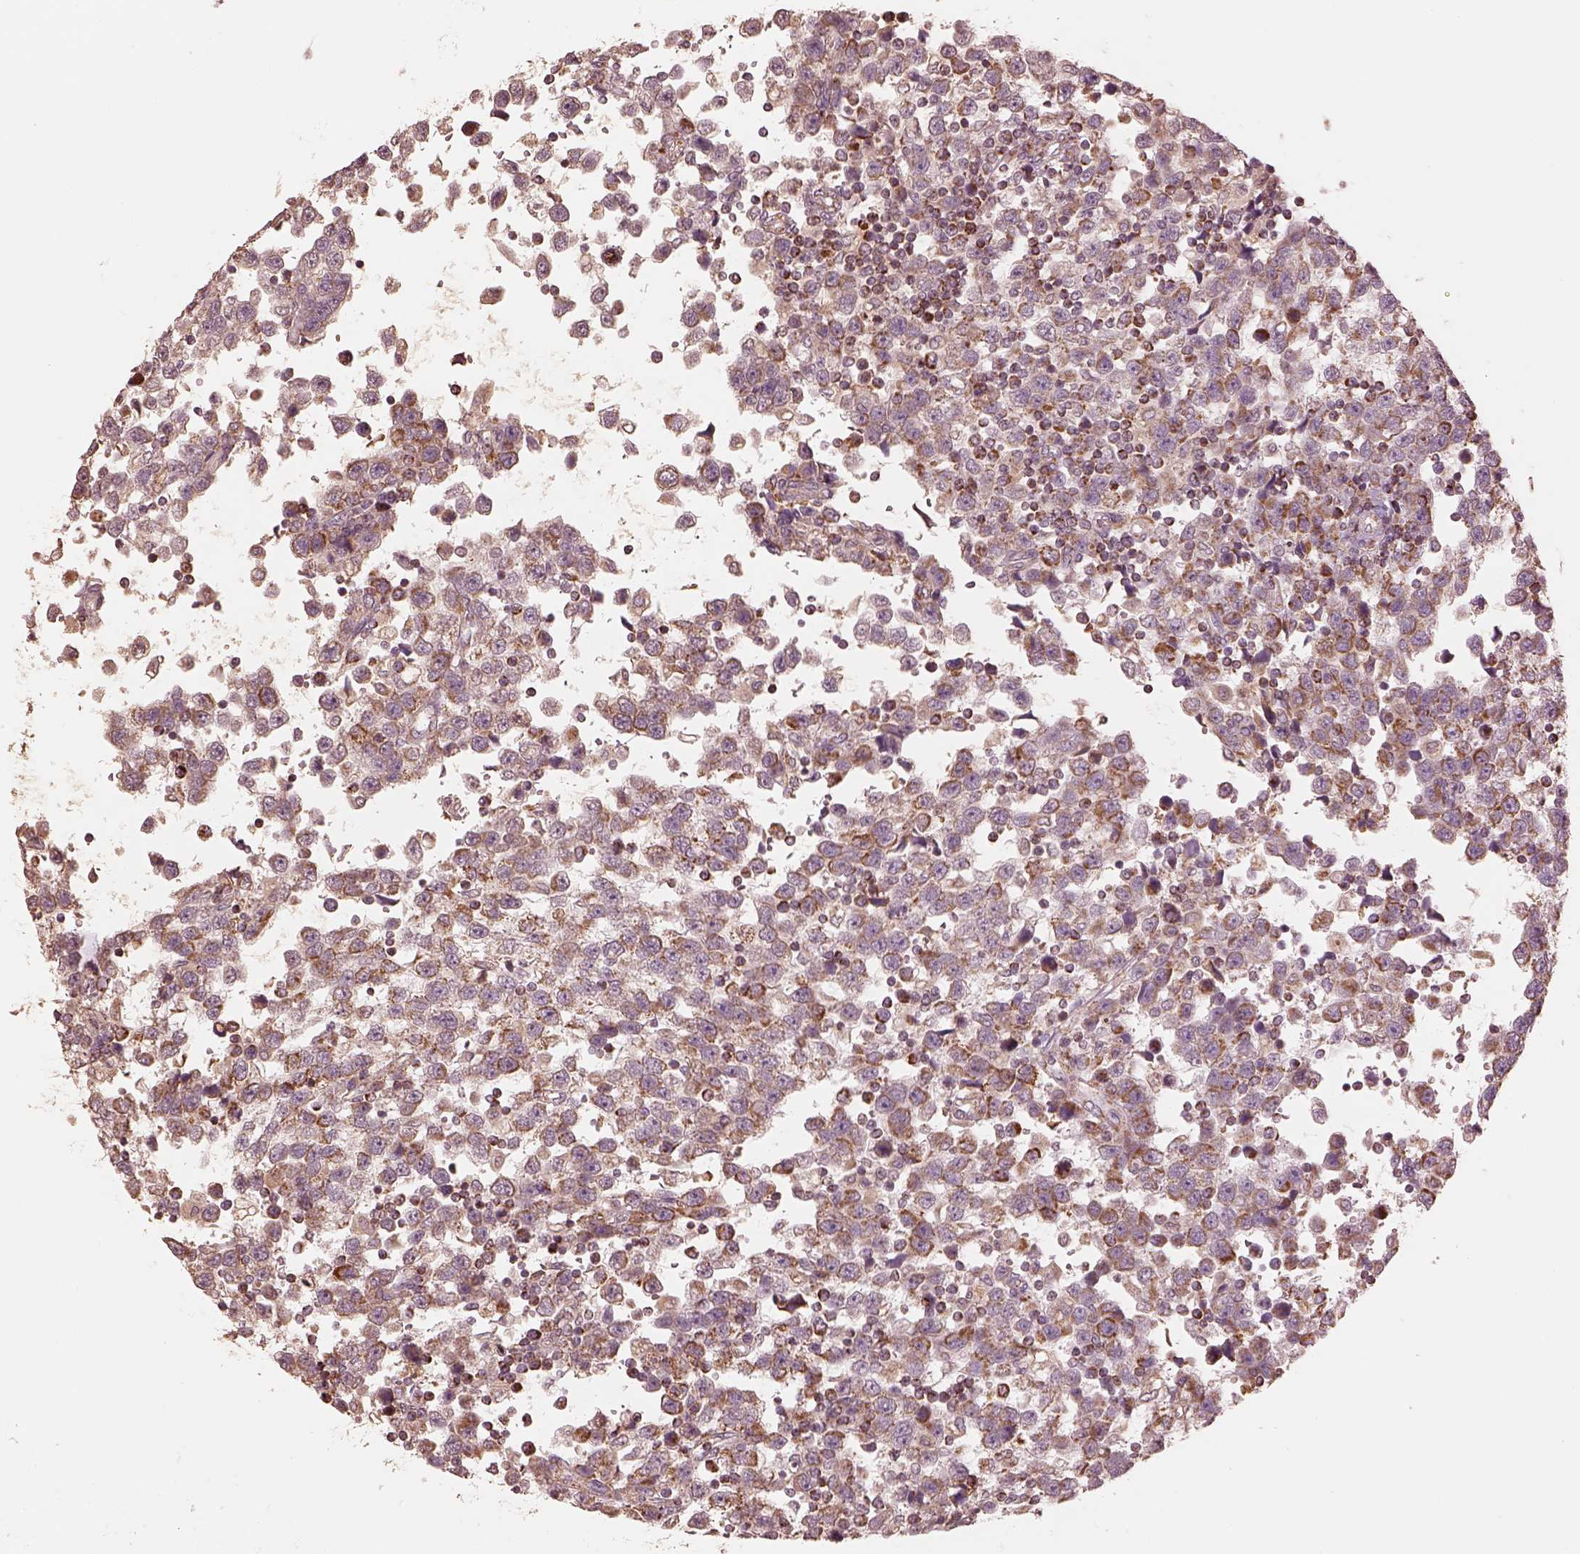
{"staining": {"intensity": "strong", "quantity": "<25%", "location": "cytoplasmic/membranous"}, "tissue": "testis cancer", "cell_type": "Tumor cells", "image_type": "cancer", "snomed": [{"axis": "morphology", "description": "Seminoma, NOS"}, {"axis": "topography", "description": "Testis"}], "caption": "Approximately <25% of tumor cells in testis cancer display strong cytoplasmic/membranous protein staining as visualized by brown immunohistochemical staining.", "gene": "ENTPD6", "patient": {"sex": "male", "age": 34}}